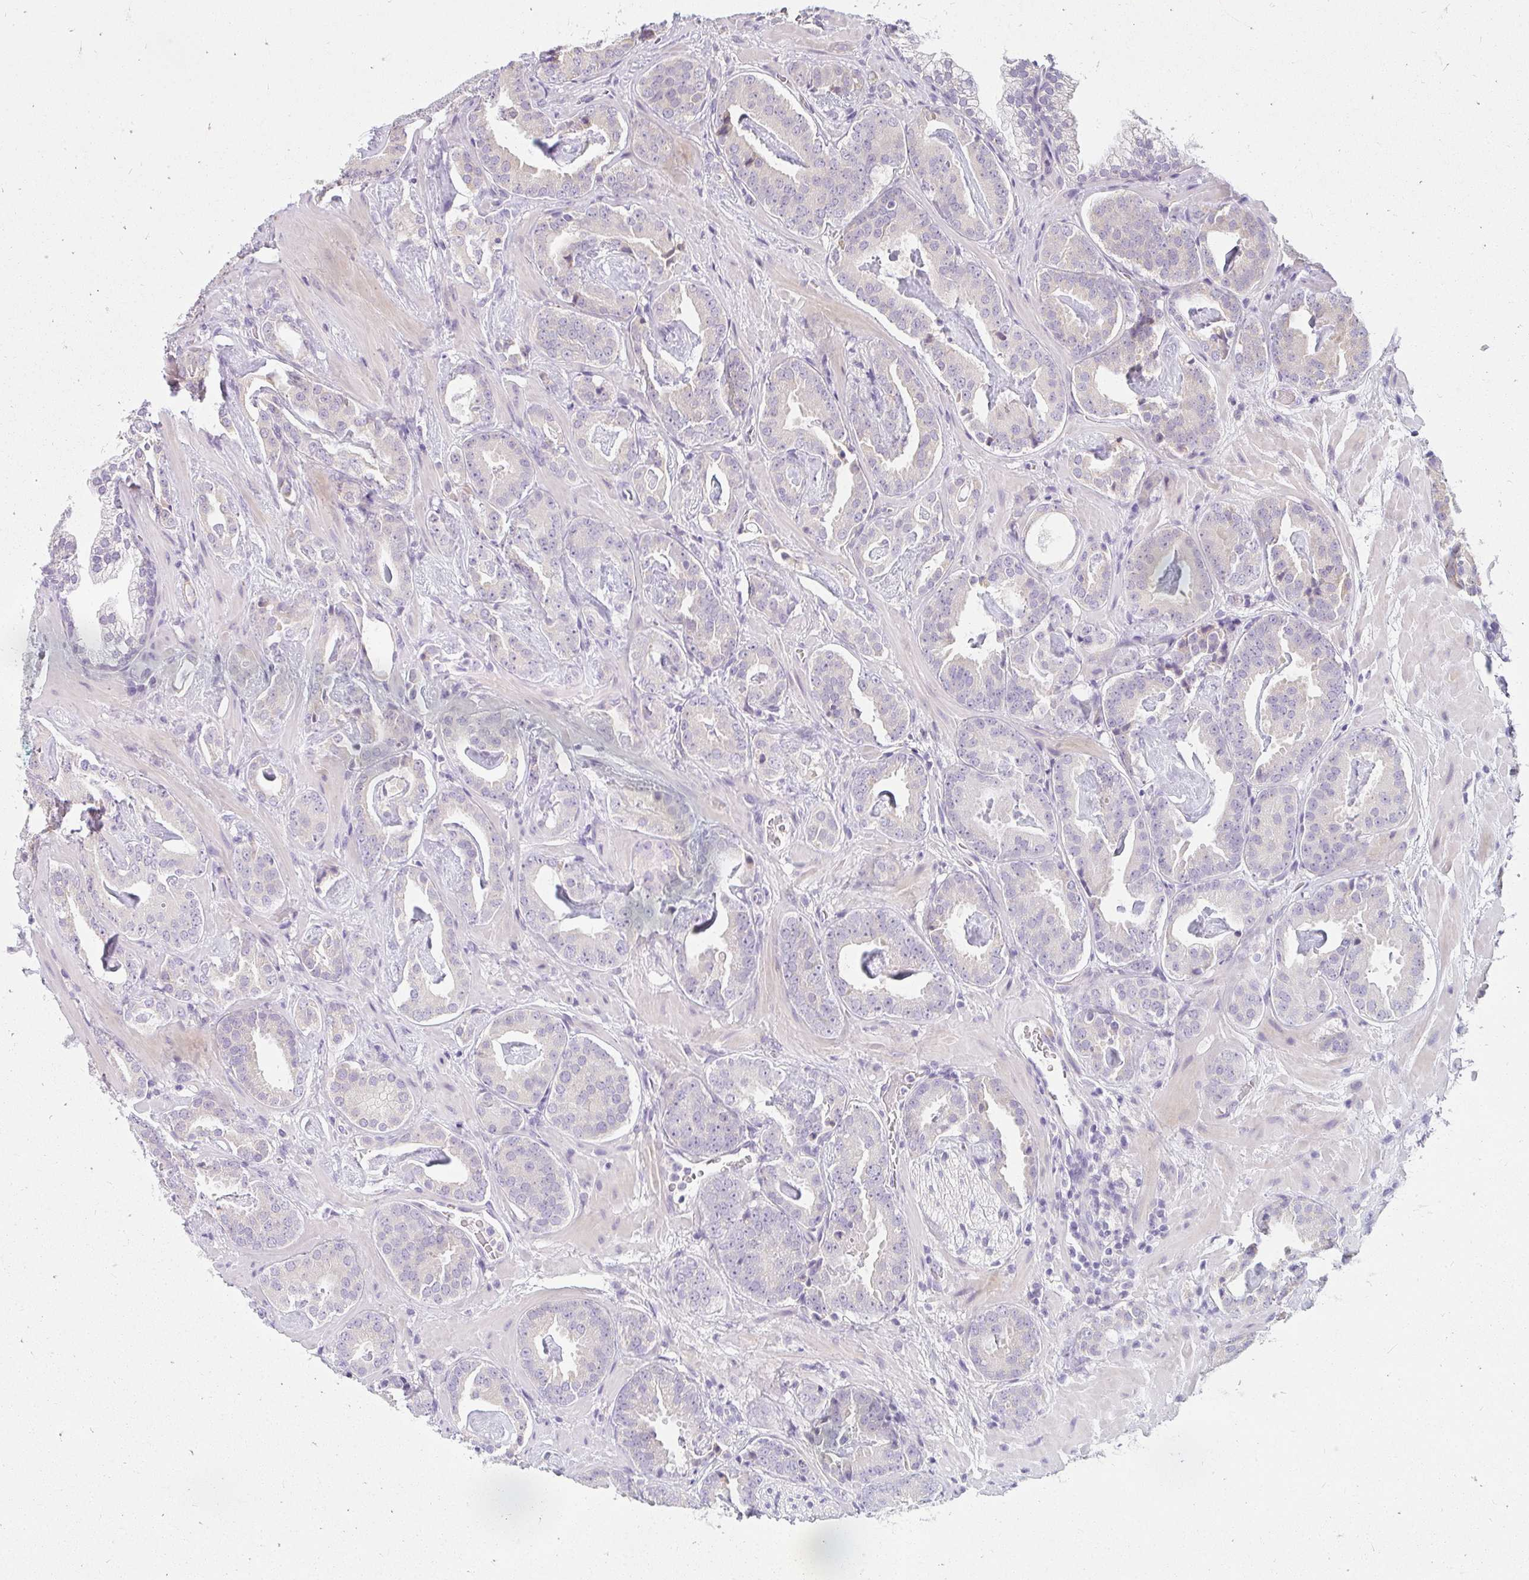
{"staining": {"intensity": "negative", "quantity": "none", "location": "none"}, "tissue": "prostate cancer", "cell_type": "Tumor cells", "image_type": "cancer", "snomed": [{"axis": "morphology", "description": "Adenocarcinoma, Low grade"}, {"axis": "topography", "description": "Prostate"}], "caption": "Prostate low-grade adenocarcinoma stained for a protein using IHC shows no positivity tumor cells.", "gene": "PPP1R3G", "patient": {"sex": "male", "age": 62}}